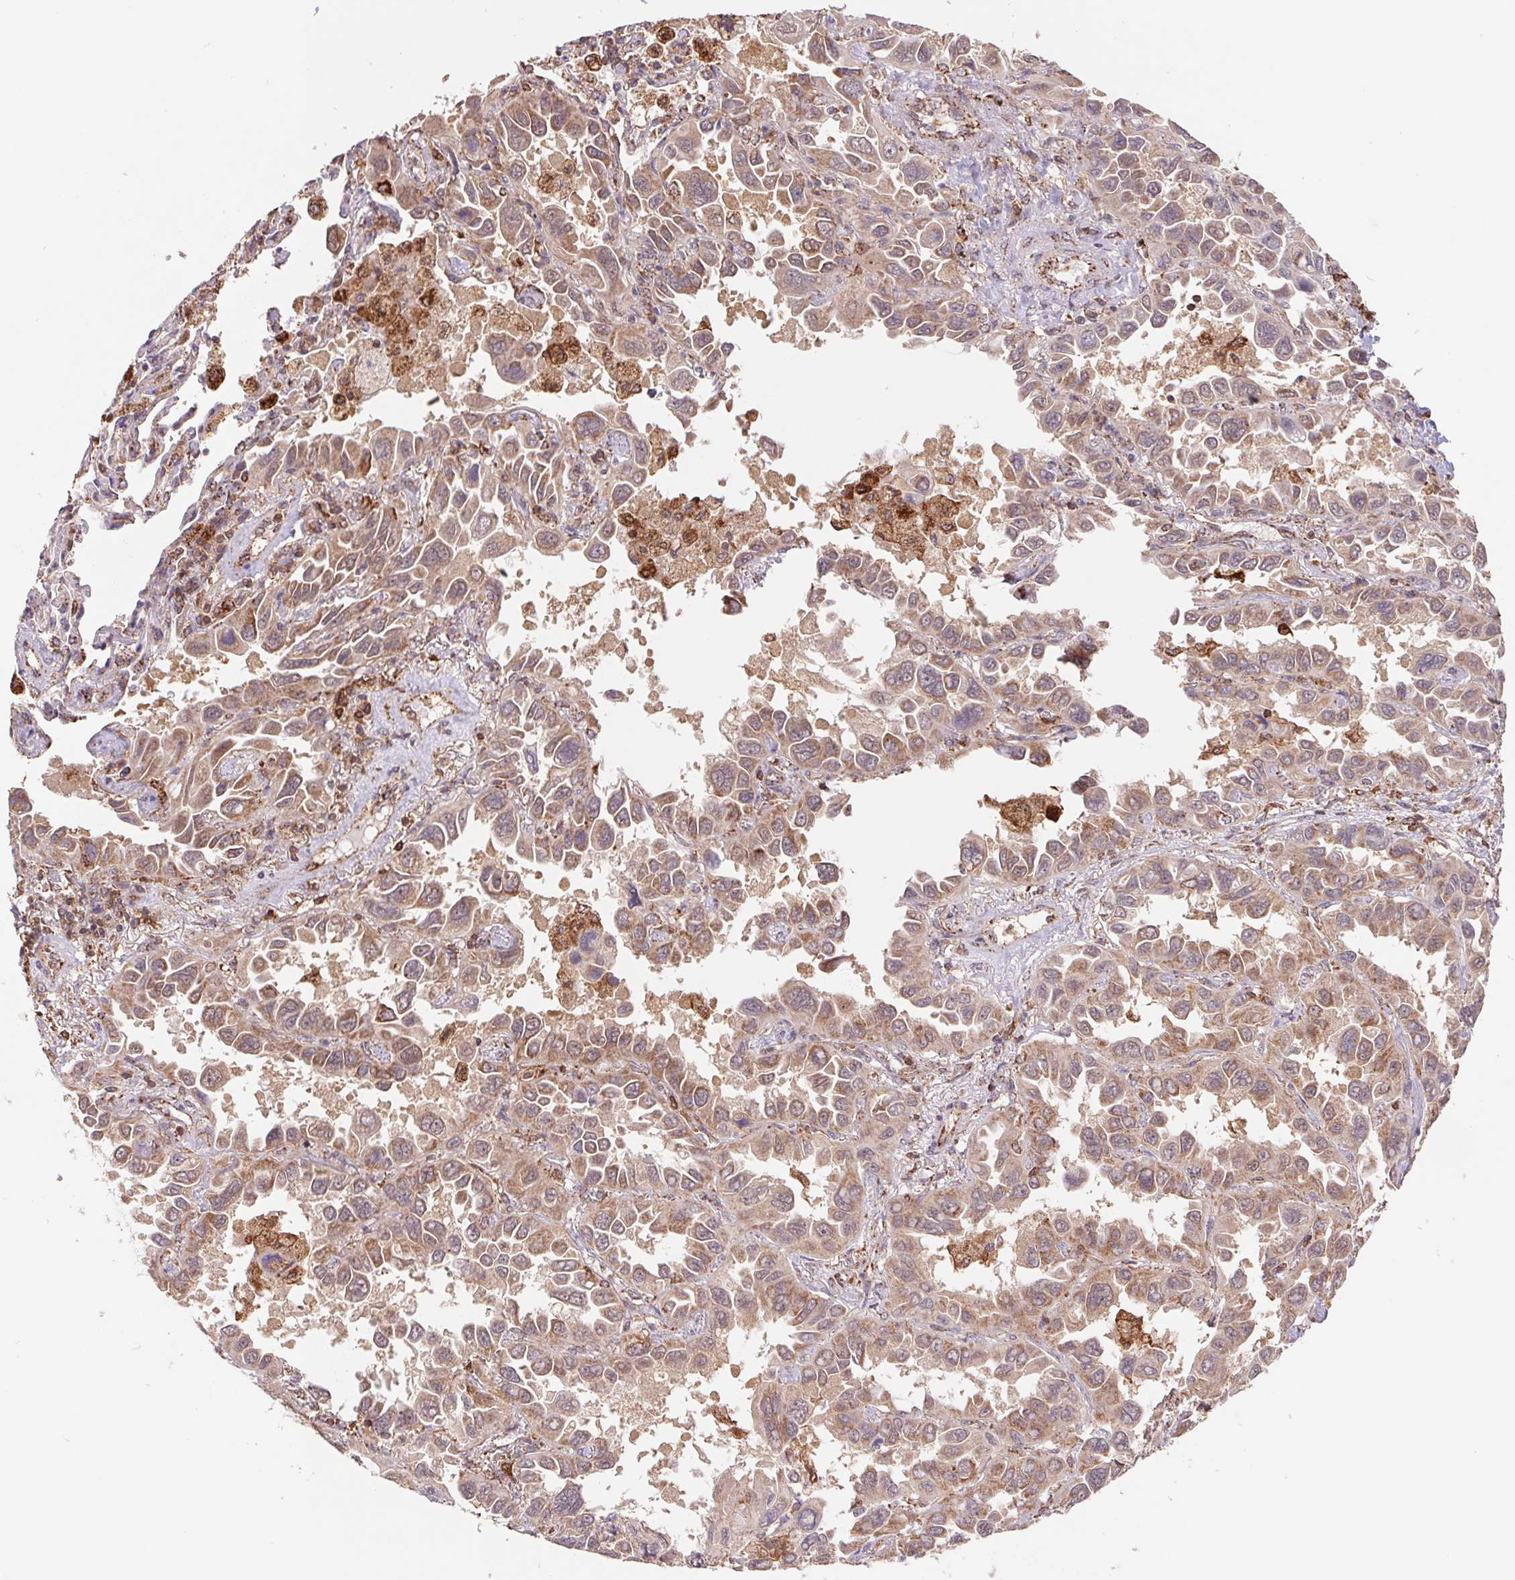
{"staining": {"intensity": "moderate", "quantity": ">75%", "location": "cytoplasmic/membranous"}, "tissue": "lung cancer", "cell_type": "Tumor cells", "image_type": "cancer", "snomed": [{"axis": "morphology", "description": "Adenocarcinoma, NOS"}, {"axis": "topography", "description": "Lung"}], "caption": "Lung adenocarcinoma tissue demonstrates moderate cytoplasmic/membranous expression in approximately >75% of tumor cells", "gene": "URM1", "patient": {"sex": "male", "age": 64}}